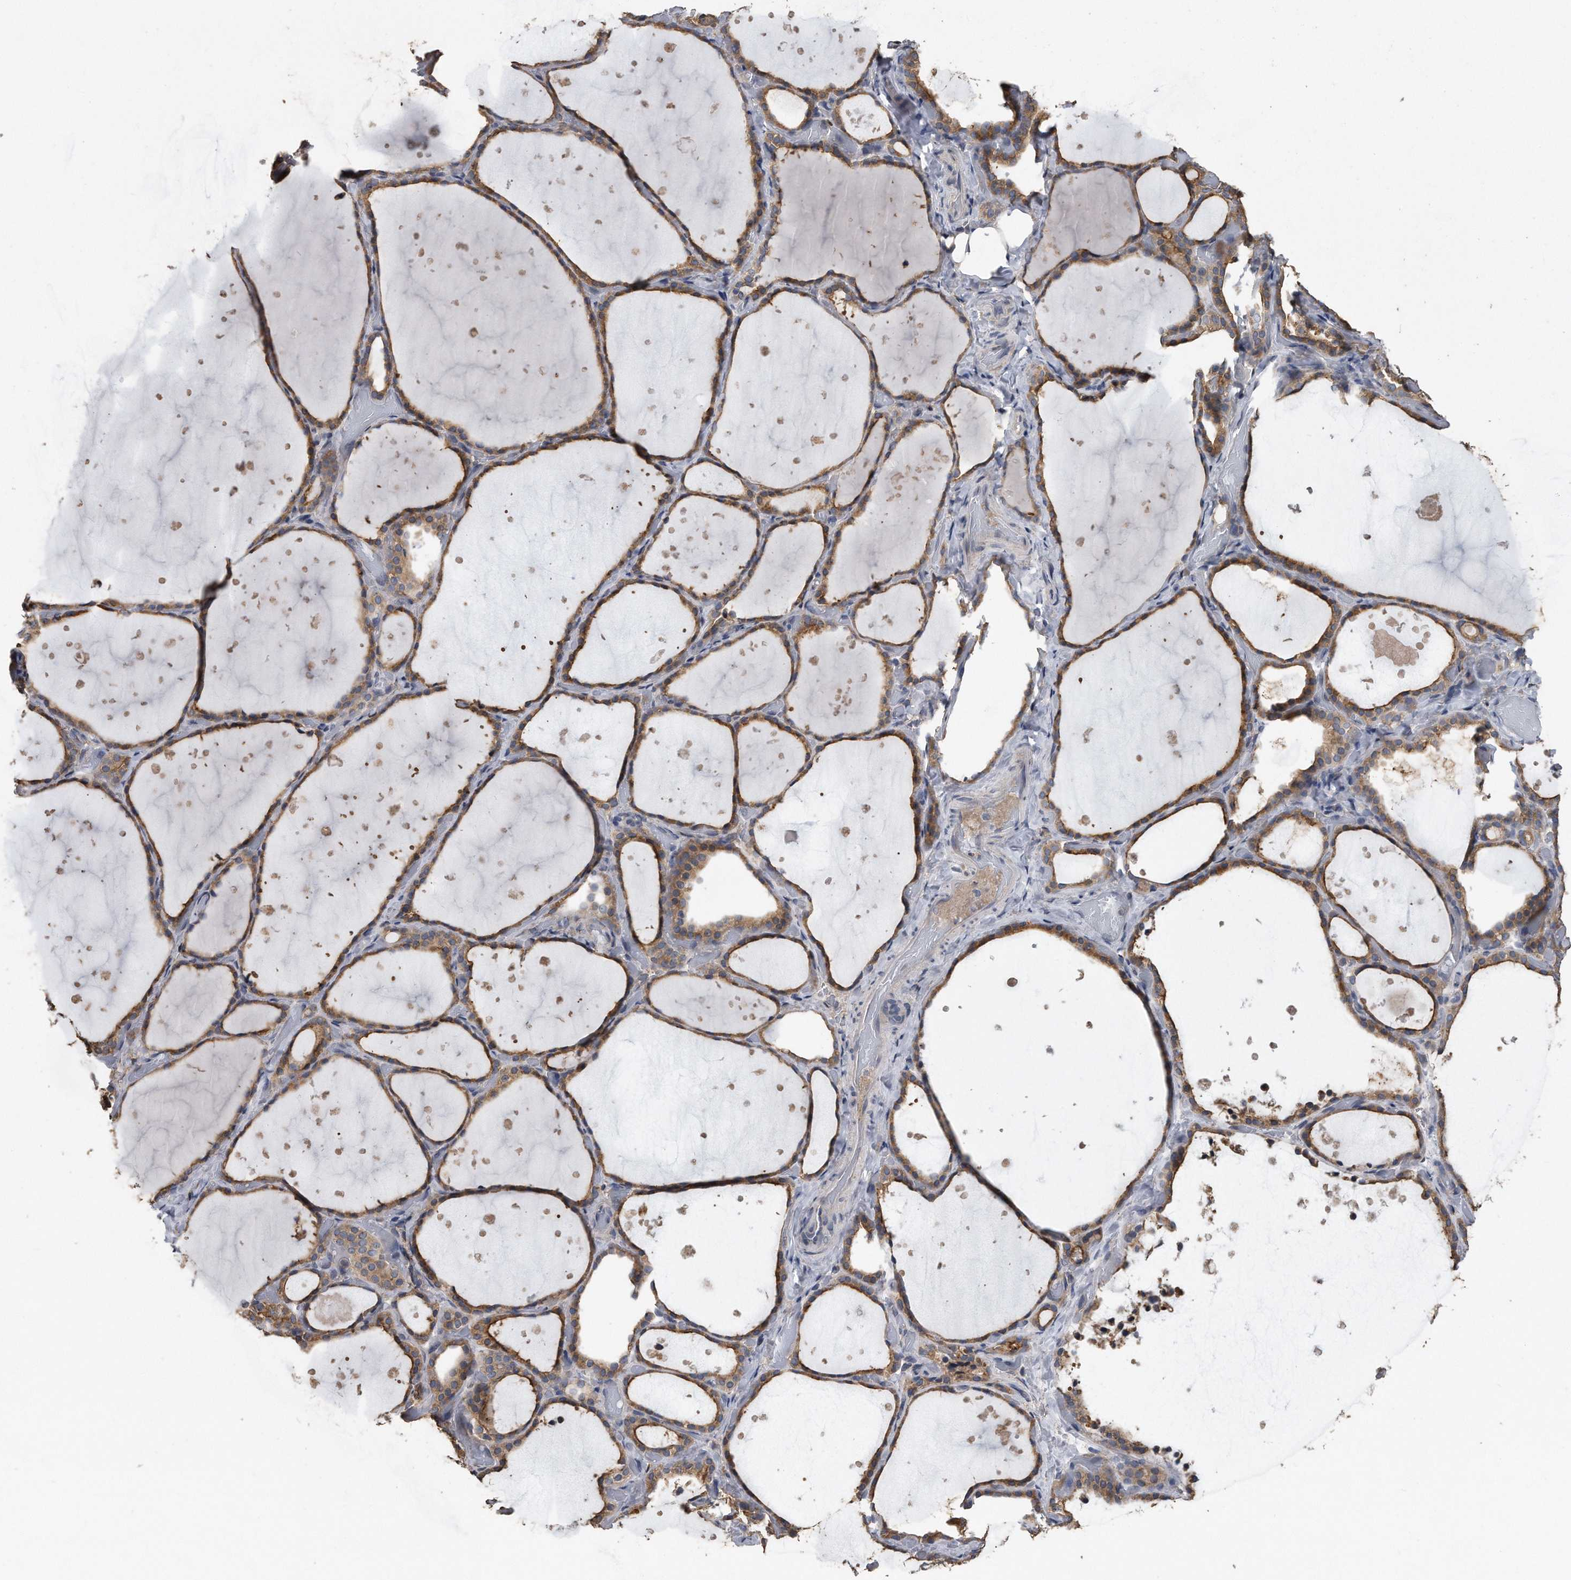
{"staining": {"intensity": "moderate", "quantity": ">75%", "location": "cytoplasmic/membranous"}, "tissue": "thyroid gland", "cell_type": "Glandular cells", "image_type": "normal", "snomed": [{"axis": "morphology", "description": "Normal tissue, NOS"}, {"axis": "topography", "description": "Thyroid gland"}], "caption": "Immunohistochemical staining of normal human thyroid gland displays >75% levels of moderate cytoplasmic/membranous protein expression in about >75% of glandular cells.", "gene": "PCLO", "patient": {"sex": "female", "age": 44}}